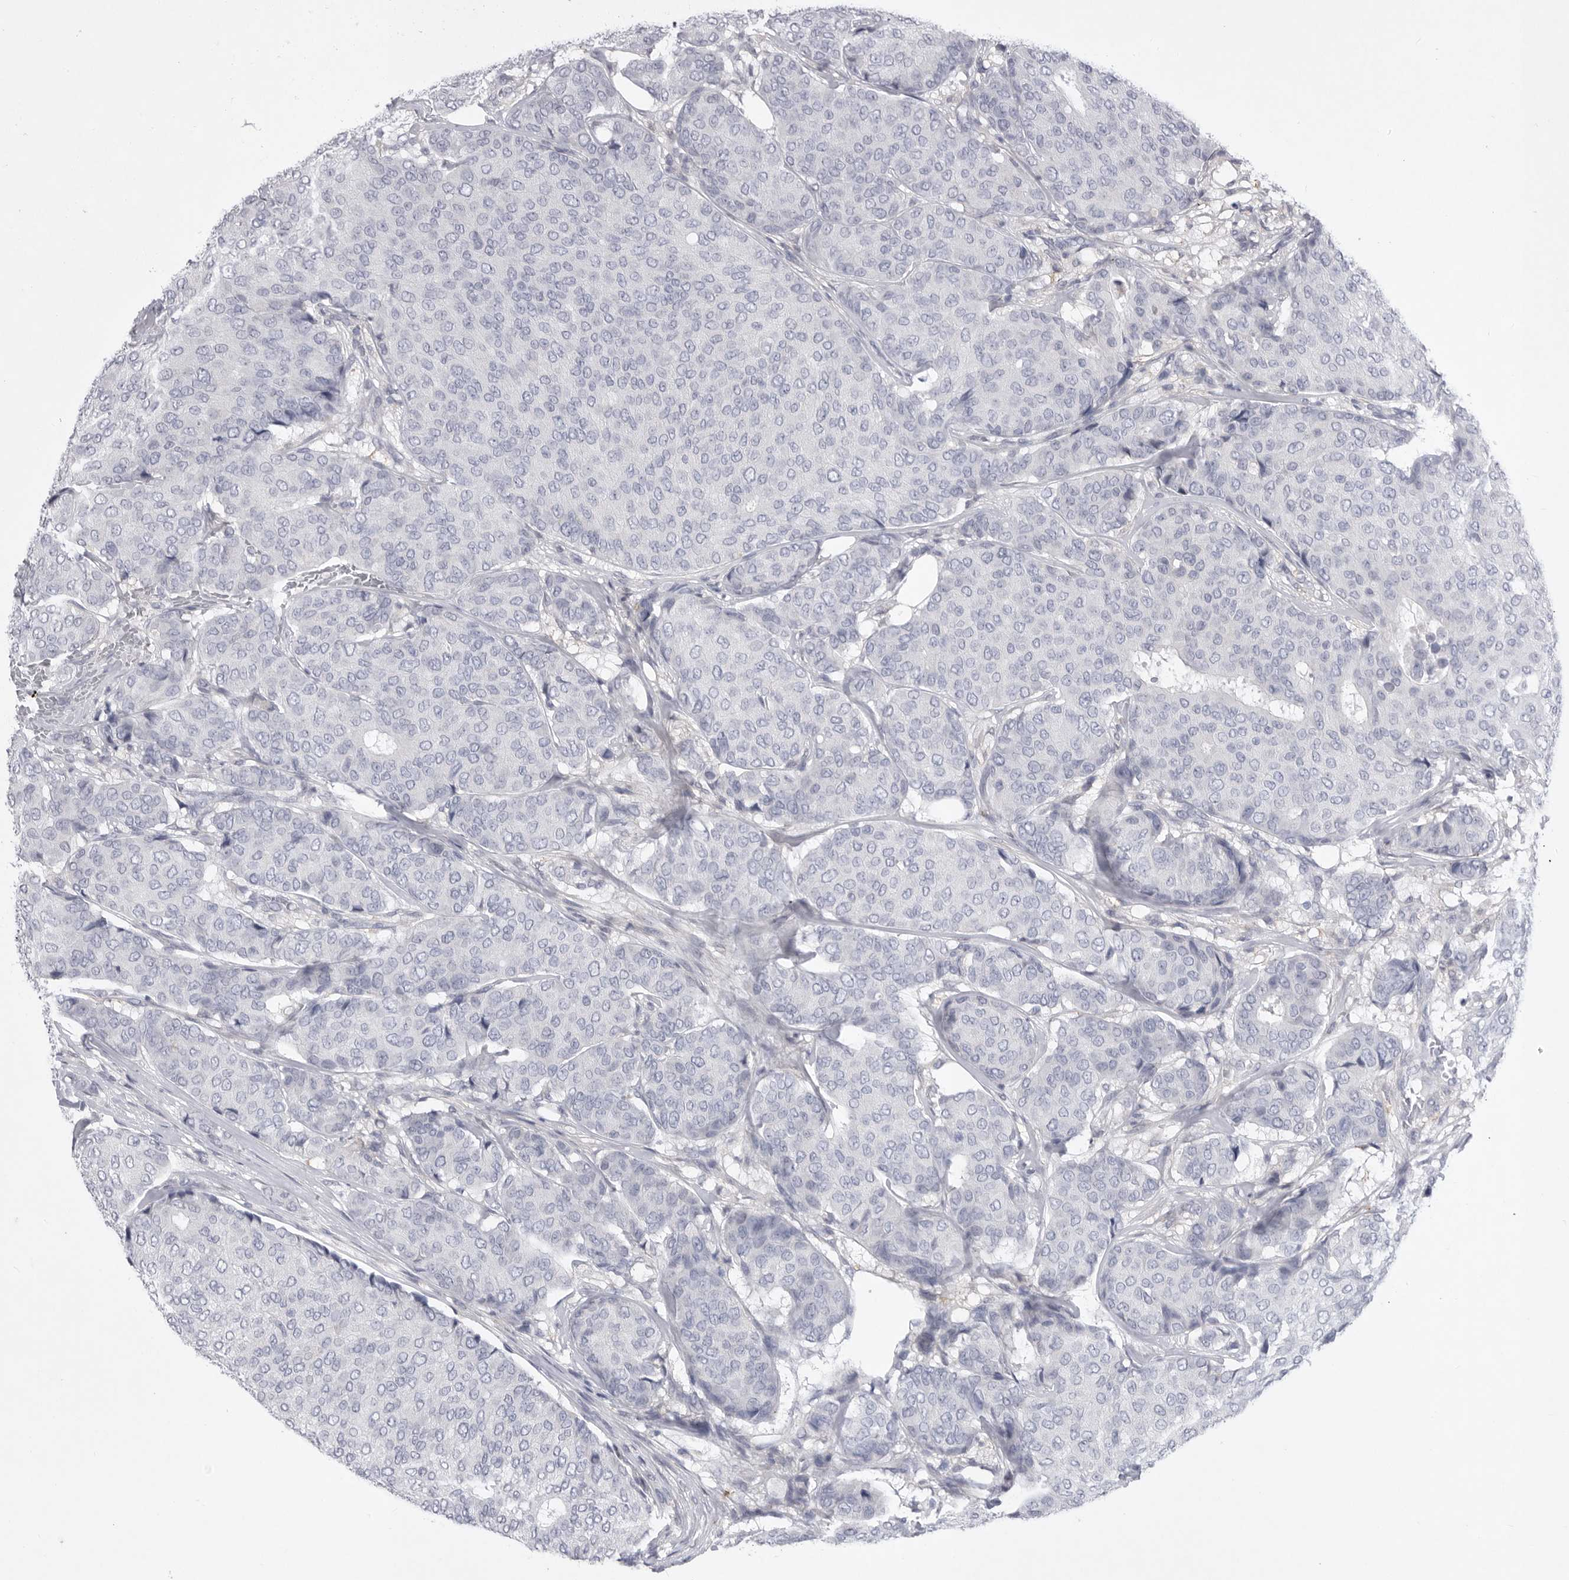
{"staining": {"intensity": "negative", "quantity": "none", "location": "none"}, "tissue": "breast cancer", "cell_type": "Tumor cells", "image_type": "cancer", "snomed": [{"axis": "morphology", "description": "Duct carcinoma"}, {"axis": "topography", "description": "Breast"}], "caption": "Immunohistochemistry image of breast cancer (infiltrating ductal carcinoma) stained for a protein (brown), which reveals no expression in tumor cells.", "gene": "SIGLEC10", "patient": {"sex": "female", "age": 75}}